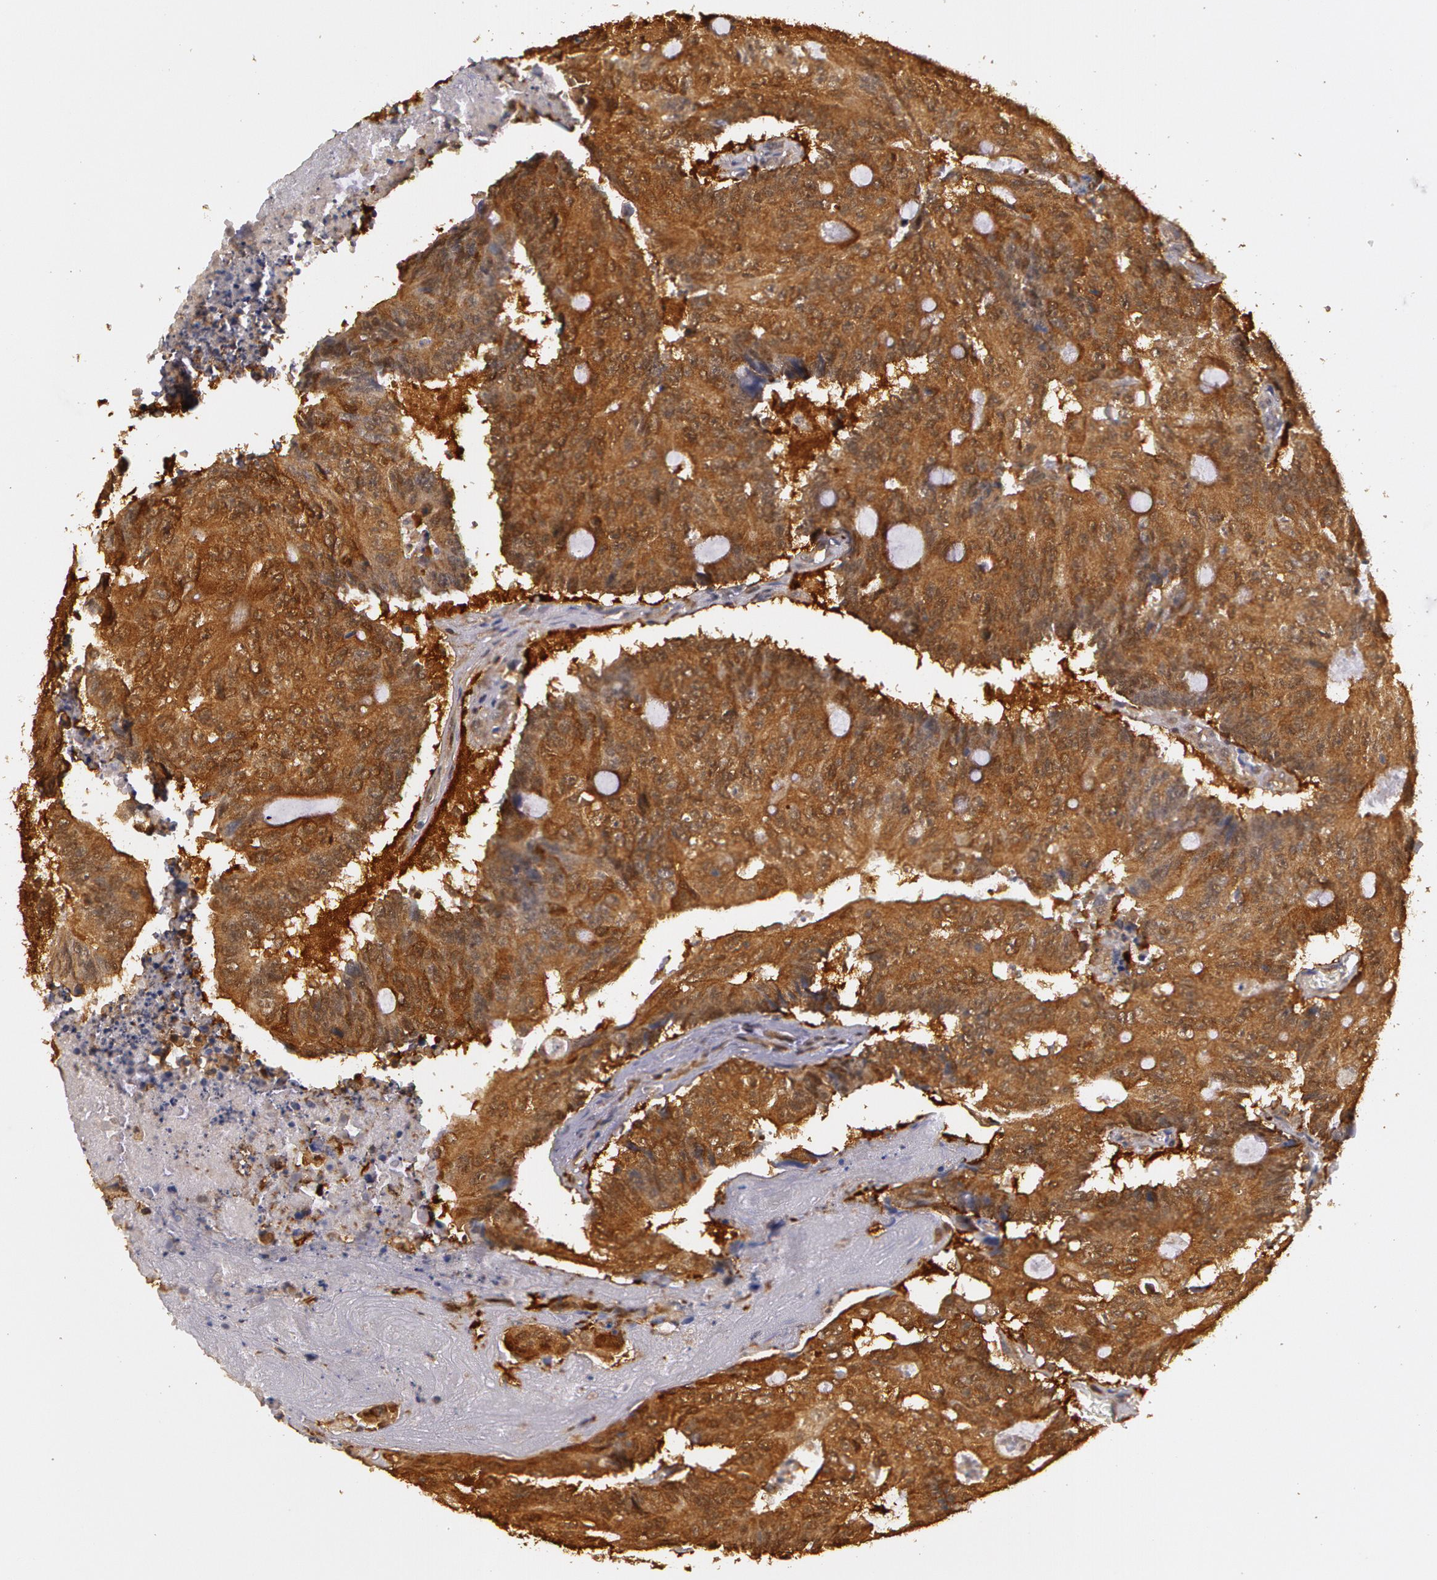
{"staining": {"intensity": "moderate", "quantity": ">75%", "location": "cytoplasmic/membranous"}, "tissue": "colorectal cancer", "cell_type": "Tumor cells", "image_type": "cancer", "snomed": [{"axis": "morphology", "description": "Adenocarcinoma, NOS"}, {"axis": "topography", "description": "Colon"}], "caption": "Human adenocarcinoma (colorectal) stained with a protein marker demonstrates moderate staining in tumor cells.", "gene": "AHSA1", "patient": {"sex": "male", "age": 65}}